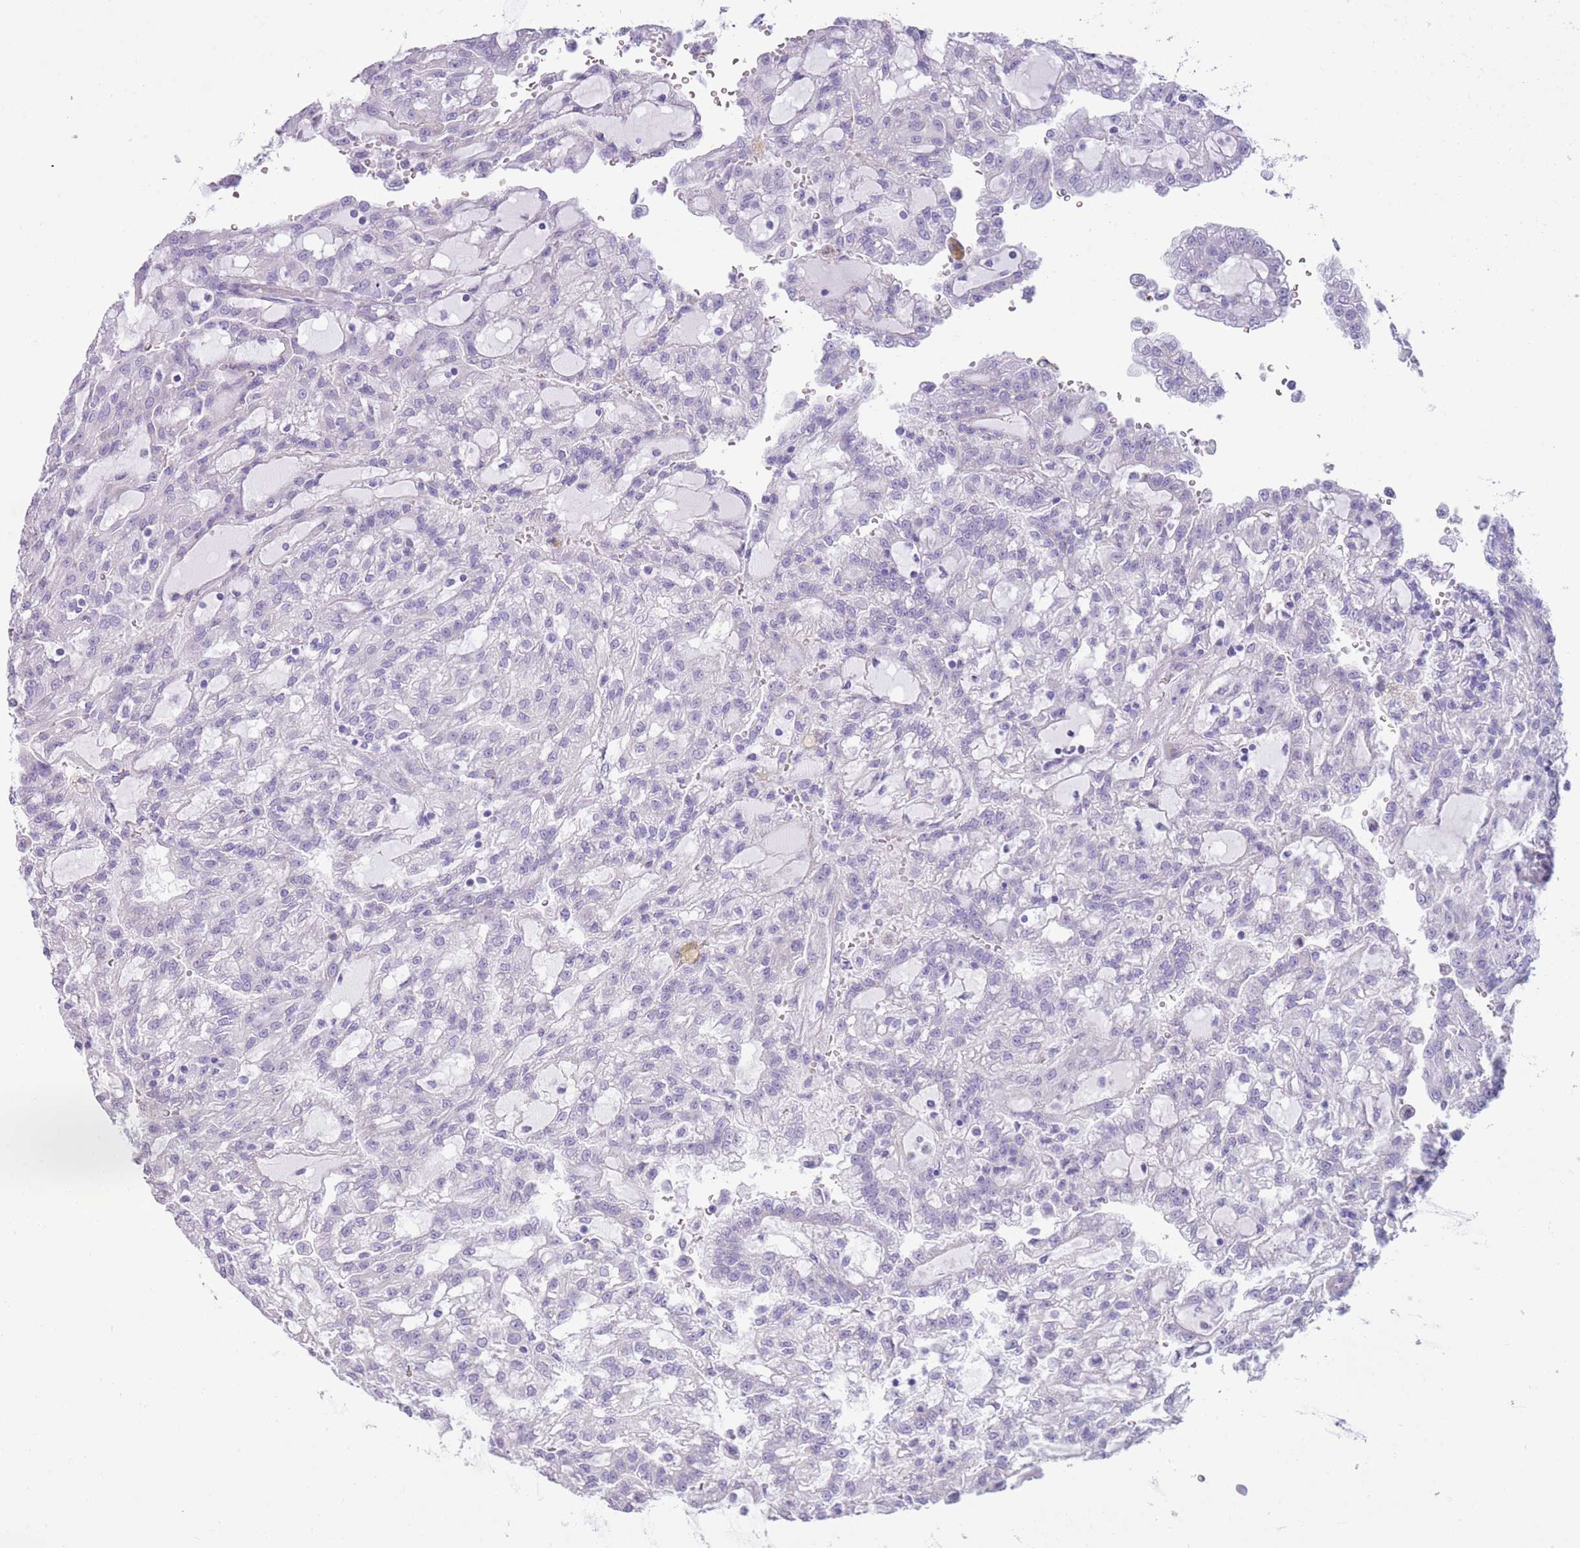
{"staining": {"intensity": "negative", "quantity": "none", "location": "none"}, "tissue": "renal cancer", "cell_type": "Tumor cells", "image_type": "cancer", "snomed": [{"axis": "morphology", "description": "Adenocarcinoma, NOS"}, {"axis": "topography", "description": "Kidney"}], "caption": "A micrograph of adenocarcinoma (renal) stained for a protein exhibits no brown staining in tumor cells.", "gene": "LY6G5B", "patient": {"sex": "male", "age": 63}}